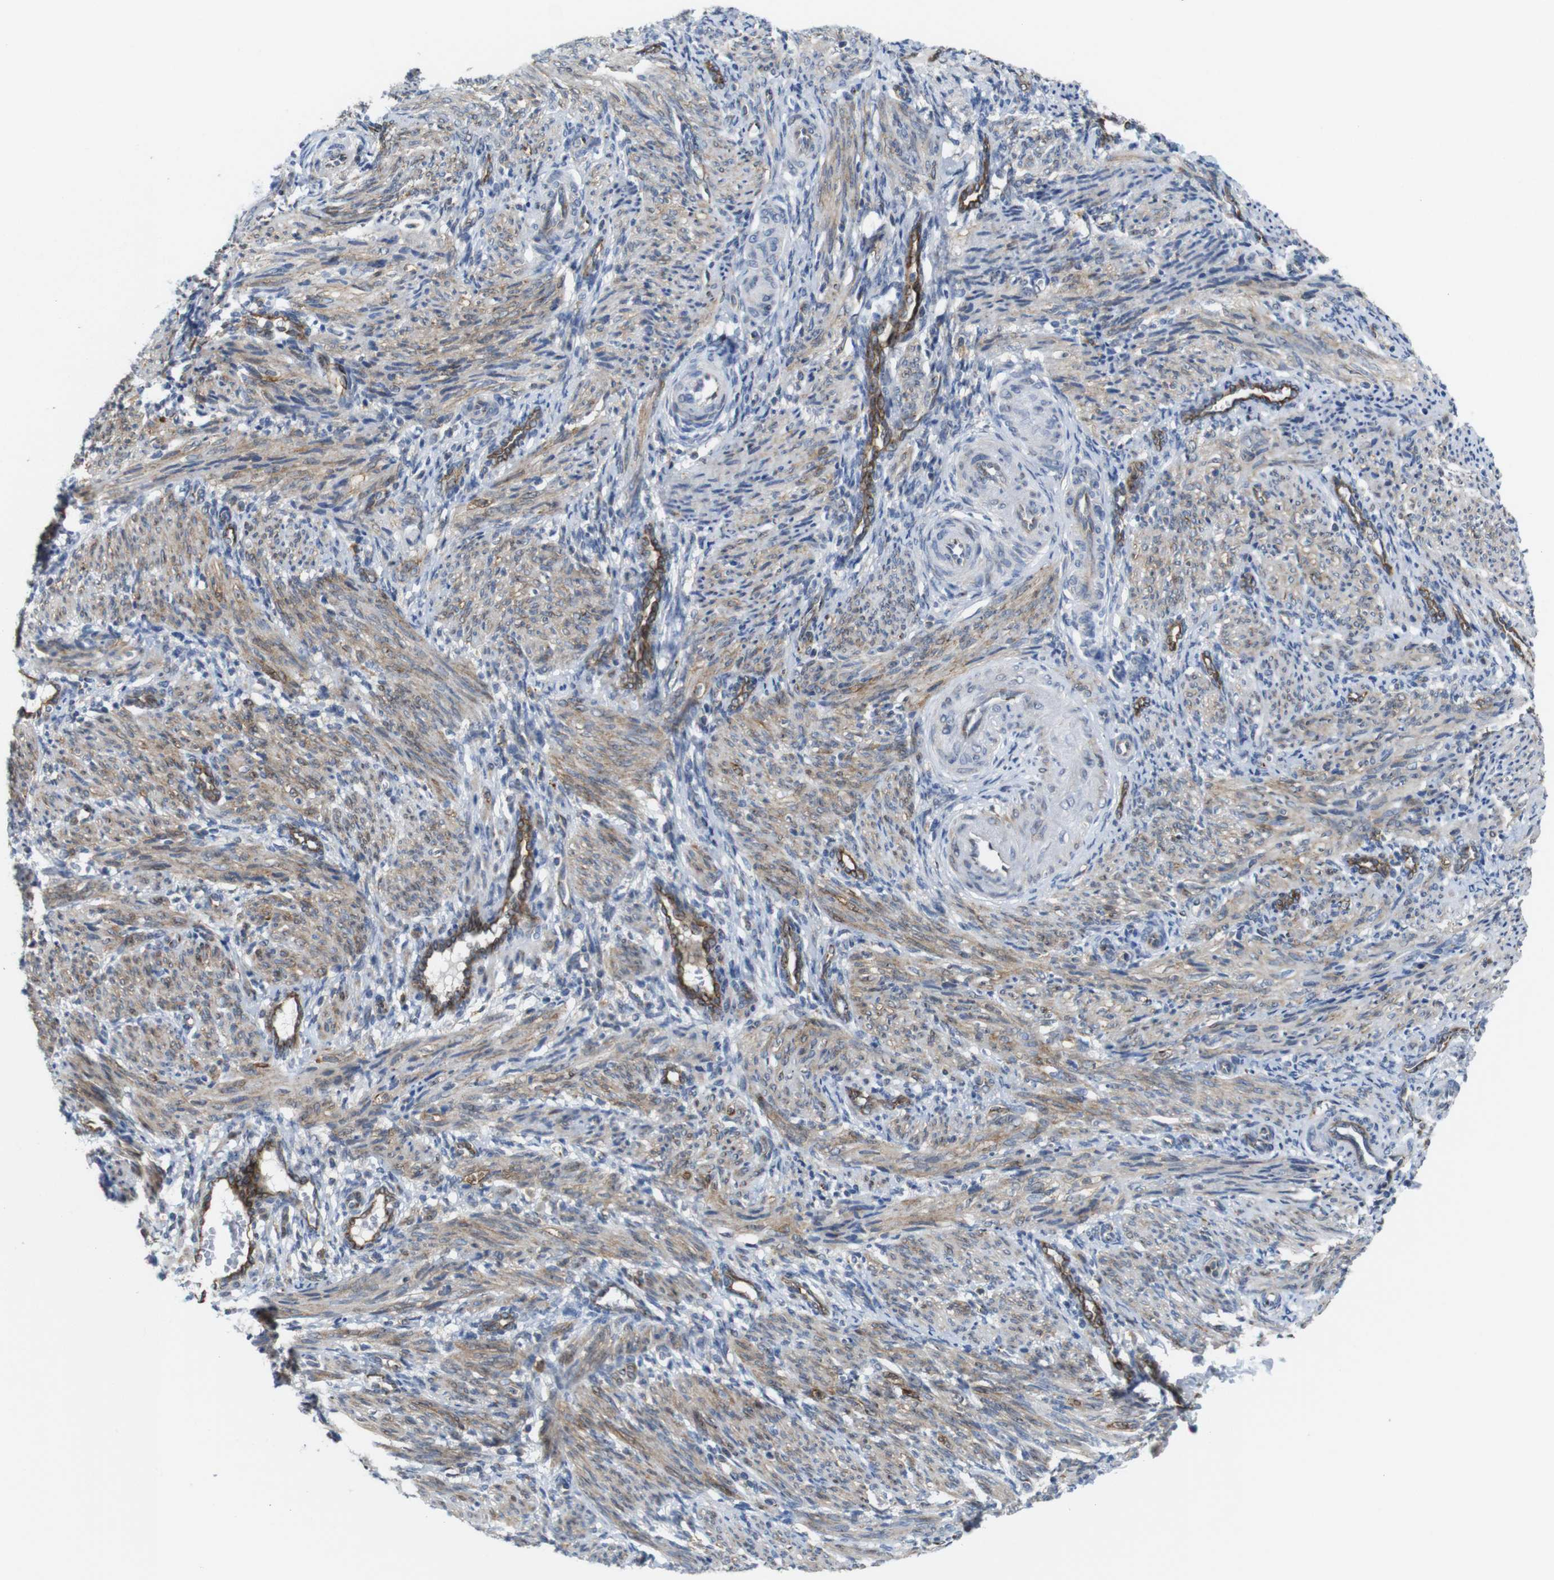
{"staining": {"intensity": "moderate", "quantity": "25%-75%", "location": "cytoplasmic/membranous"}, "tissue": "smooth muscle", "cell_type": "Smooth muscle cells", "image_type": "normal", "snomed": [{"axis": "morphology", "description": "Normal tissue, NOS"}, {"axis": "topography", "description": "Endometrium"}], "caption": "Brown immunohistochemical staining in unremarkable human smooth muscle displays moderate cytoplasmic/membranous positivity in approximately 25%-75% of smooth muscle cells.", "gene": "EFCAB14", "patient": {"sex": "female", "age": 33}}